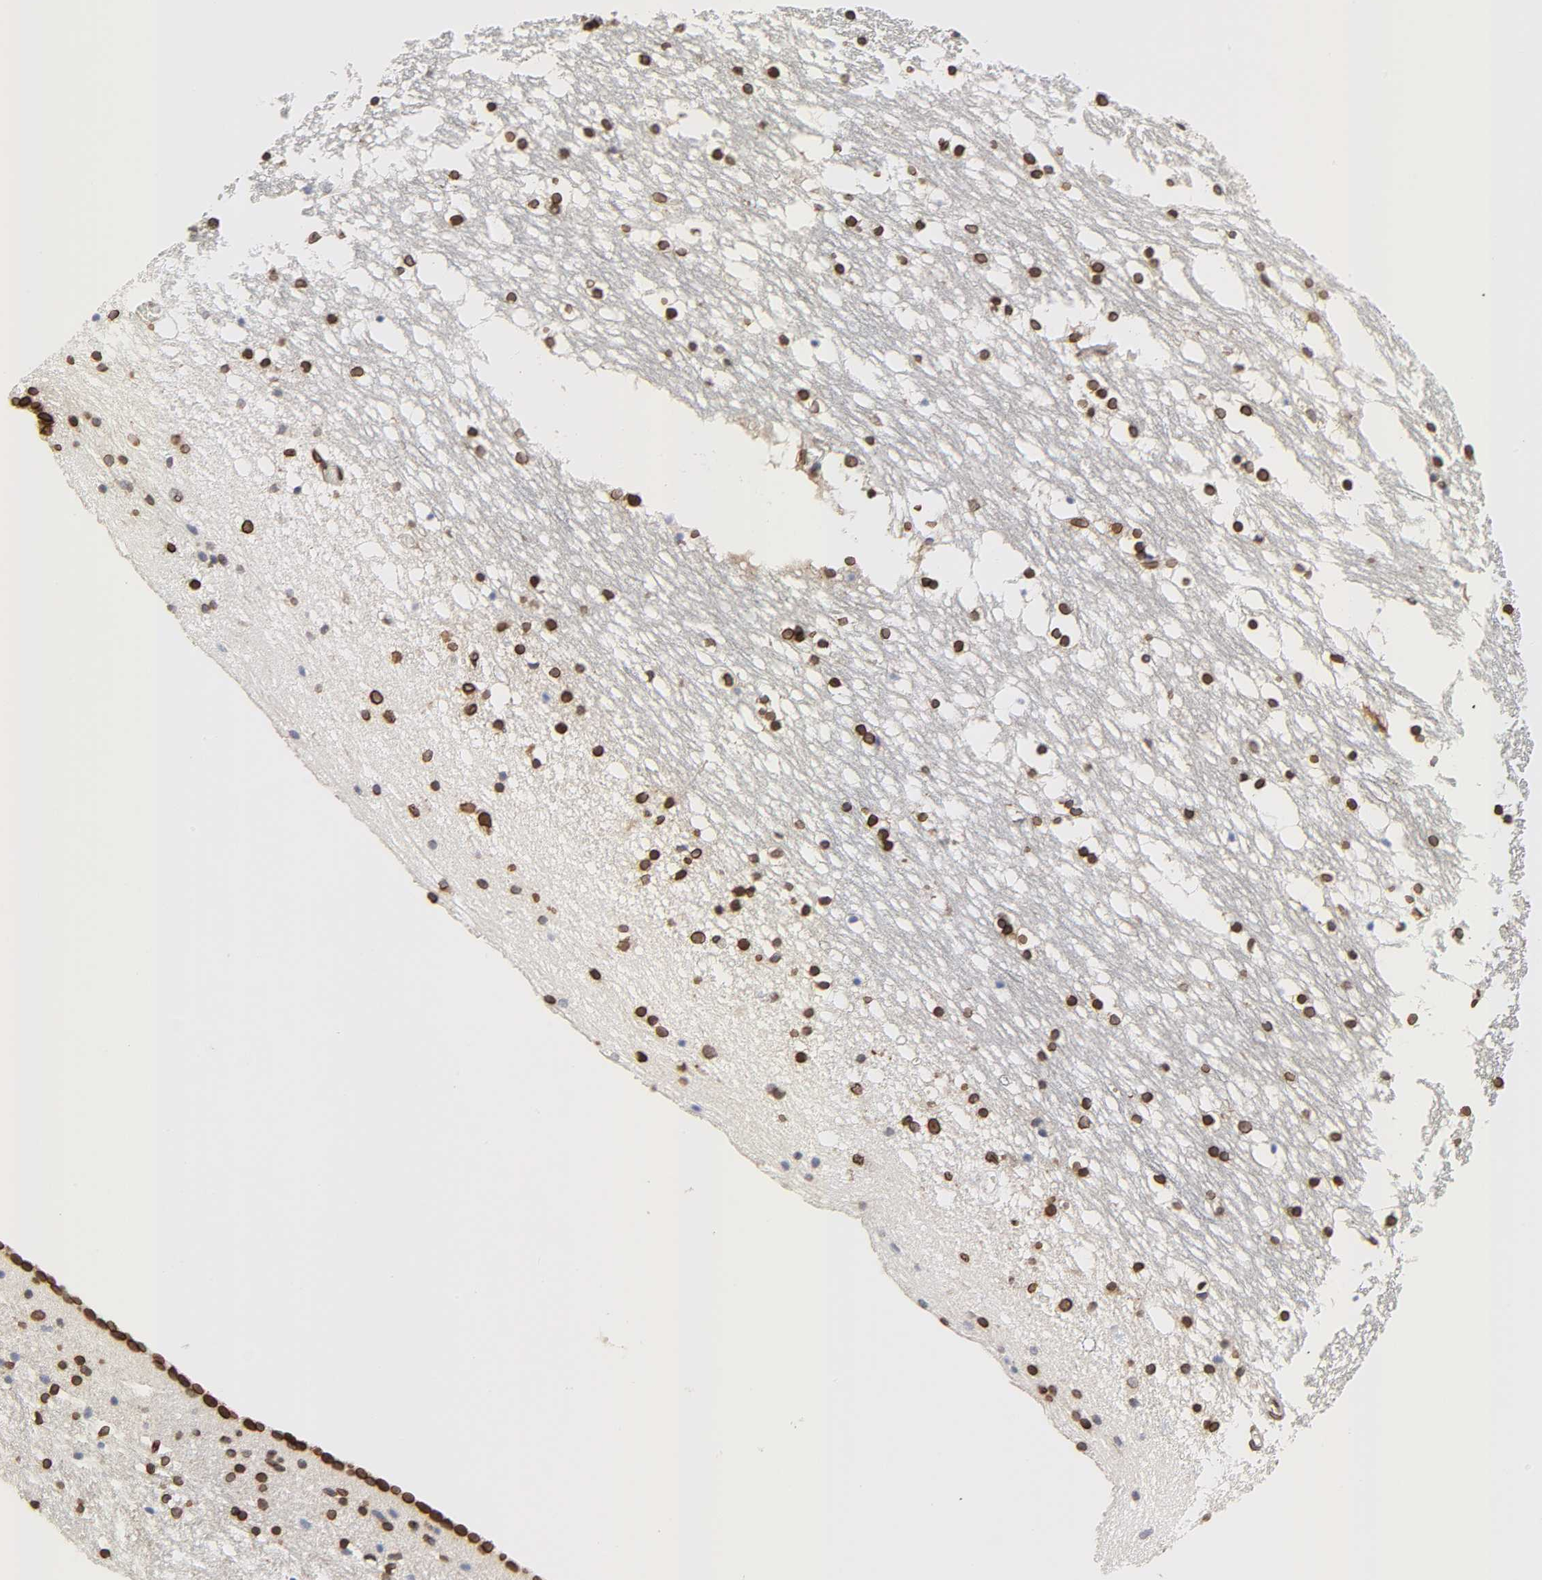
{"staining": {"intensity": "strong", "quantity": ">75%", "location": "cytoplasmic/membranous,nuclear"}, "tissue": "caudate", "cell_type": "Glial cells", "image_type": "normal", "snomed": [{"axis": "morphology", "description": "Normal tissue, NOS"}, {"axis": "topography", "description": "Lateral ventricle wall"}], "caption": "Unremarkable caudate exhibits strong cytoplasmic/membranous,nuclear expression in about >75% of glial cells, visualized by immunohistochemistry.", "gene": "RANGAP1", "patient": {"sex": "male", "age": 45}}